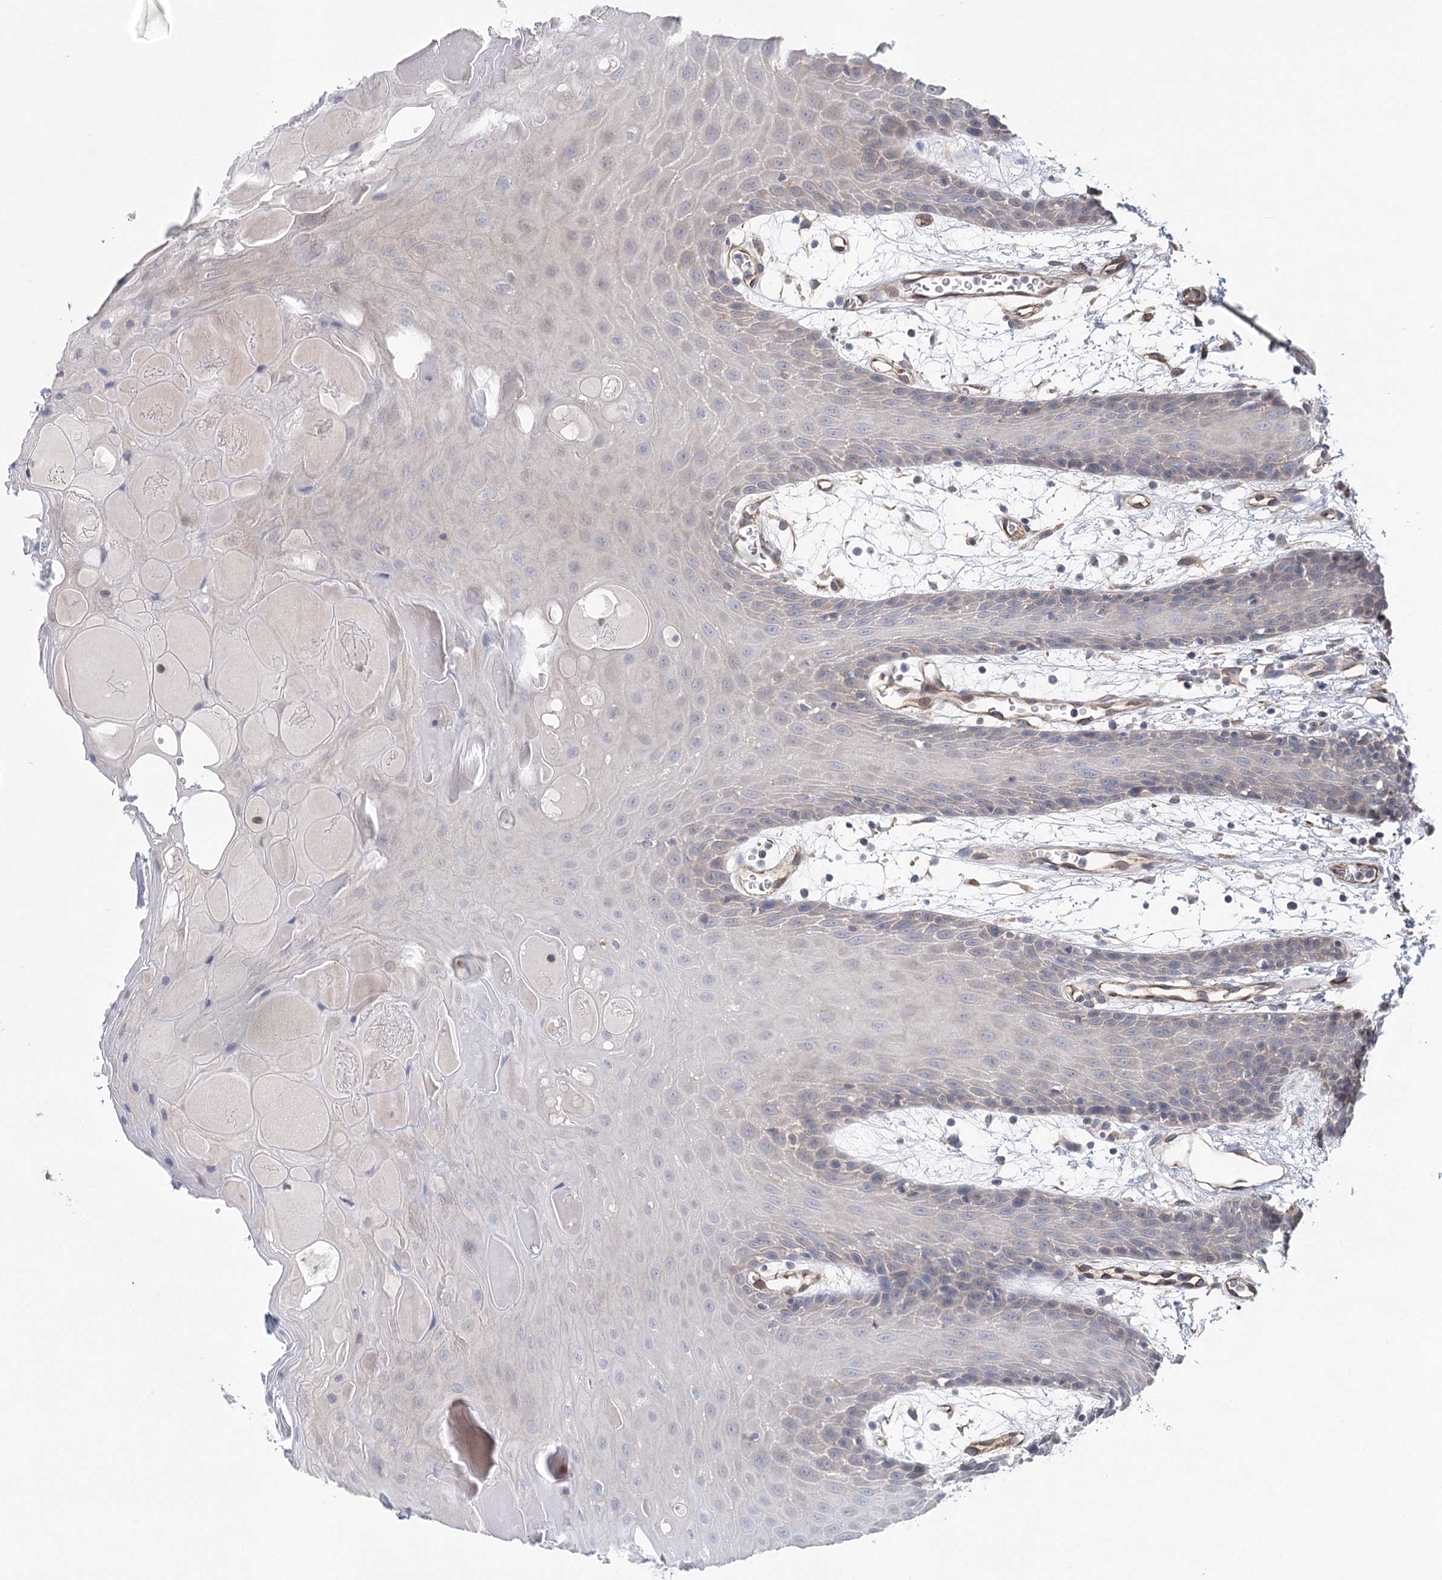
{"staining": {"intensity": "negative", "quantity": "none", "location": "none"}, "tissue": "oral mucosa", "cell_type": "Squamous epithelial cells", "image_type": "normal", "snomed": [{"axis": "morphology", "description": "Normal tissue, NOS"}, {"axis": "topography", "description": "Skeletal muscle"}, {"axis": "topography", "description": "Oral tissue"}, {"axis": "topography", "description": "Salivary gland"}, {"axis": "topography", "description": "Peripheral nerve tissue"}], "caption": "A high-resolution image shows immunohistochemistry staining of normal oral mucosa, which reveals no significant expression in squamous epithelial cells. (DAB immunohistochemistry visualized using brightfield microscopy, high magnification).", "gene": "RWDD4", "patient": {"sex": "male", "age": 54}}